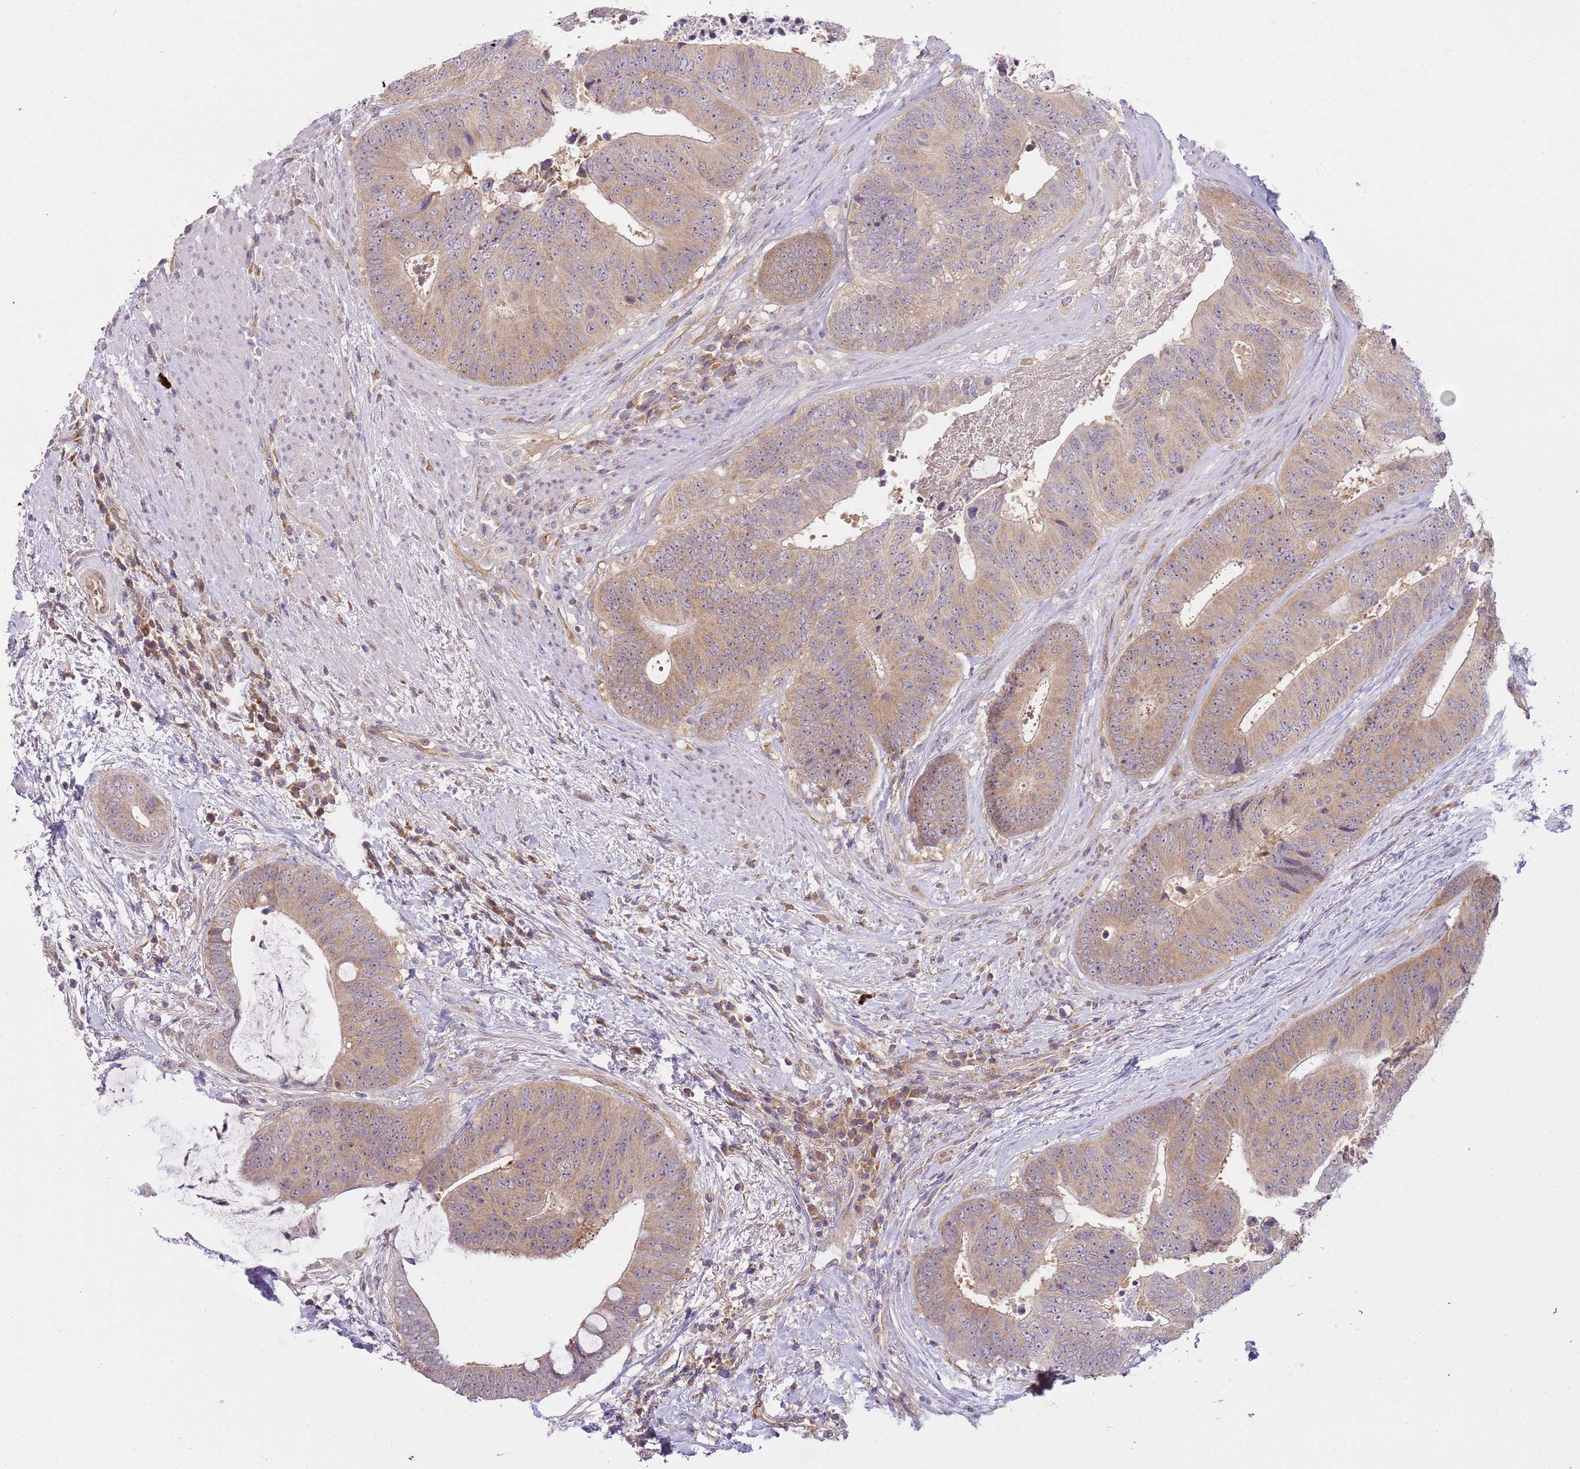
{"staining": {"intensity": "weak", "quantity": ">75%", "location": "cytoplasmic/membranous"}, "tissue": "colorectal cancer", "cell_type": "Tumor cells", "image_type": "cancer", "snomed": [{"axis": "morphology", "description": "Adenocarcinoma, NOS"}, {"axis": "topography", "description": "Rectum"}], "caption": "A brown stain labels weak cytoplasmic/membranous expression of a protein in human adenocarcinoma (colorectal) tumor cells.", "gene": "SKOR2", "patient": {"sex": "male", "age": 72}}